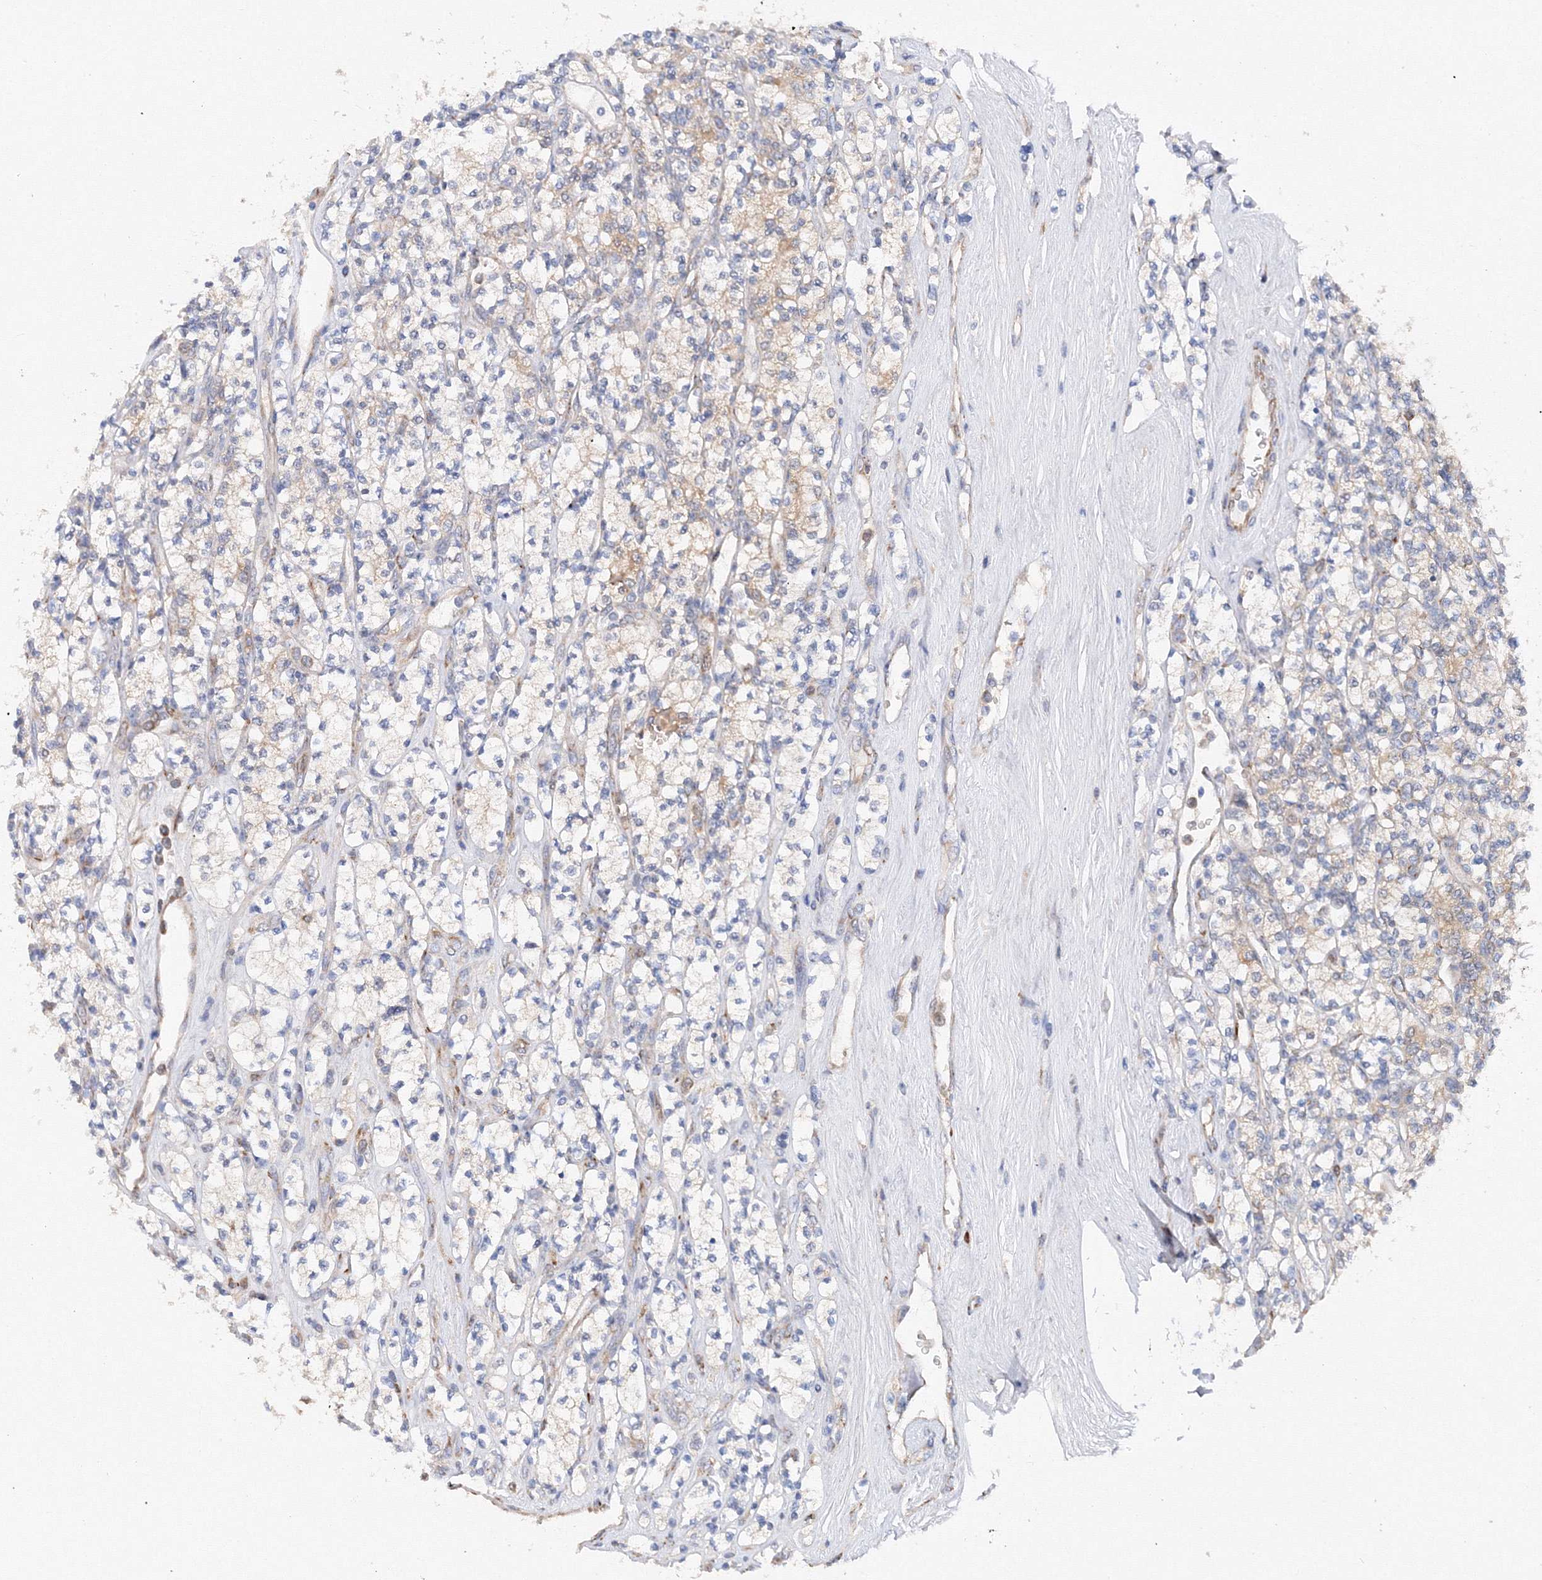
{"staining": {"intensity": "weak", "quantity": "<25%", "location": "cytoplasmic/membranous"}, "tissue": "renal cancer", "cell_type": "Tumor cells", "image_type": "cancer", "snomed": [{"axis": "morphology", "description": "Adenocarcinoma, NOS"}, {"axis": "topography", "description": "Kidney"}], "caption": "This photomicrograph is of renal cancer stained with immunohistochemistry (IHC) to label a protein in brown with the nuclei are counter-stained blue. There is no positivity in tumor cells.", "gene": "DIS3L2", "patient": {"sex": "male", "age": 77}}